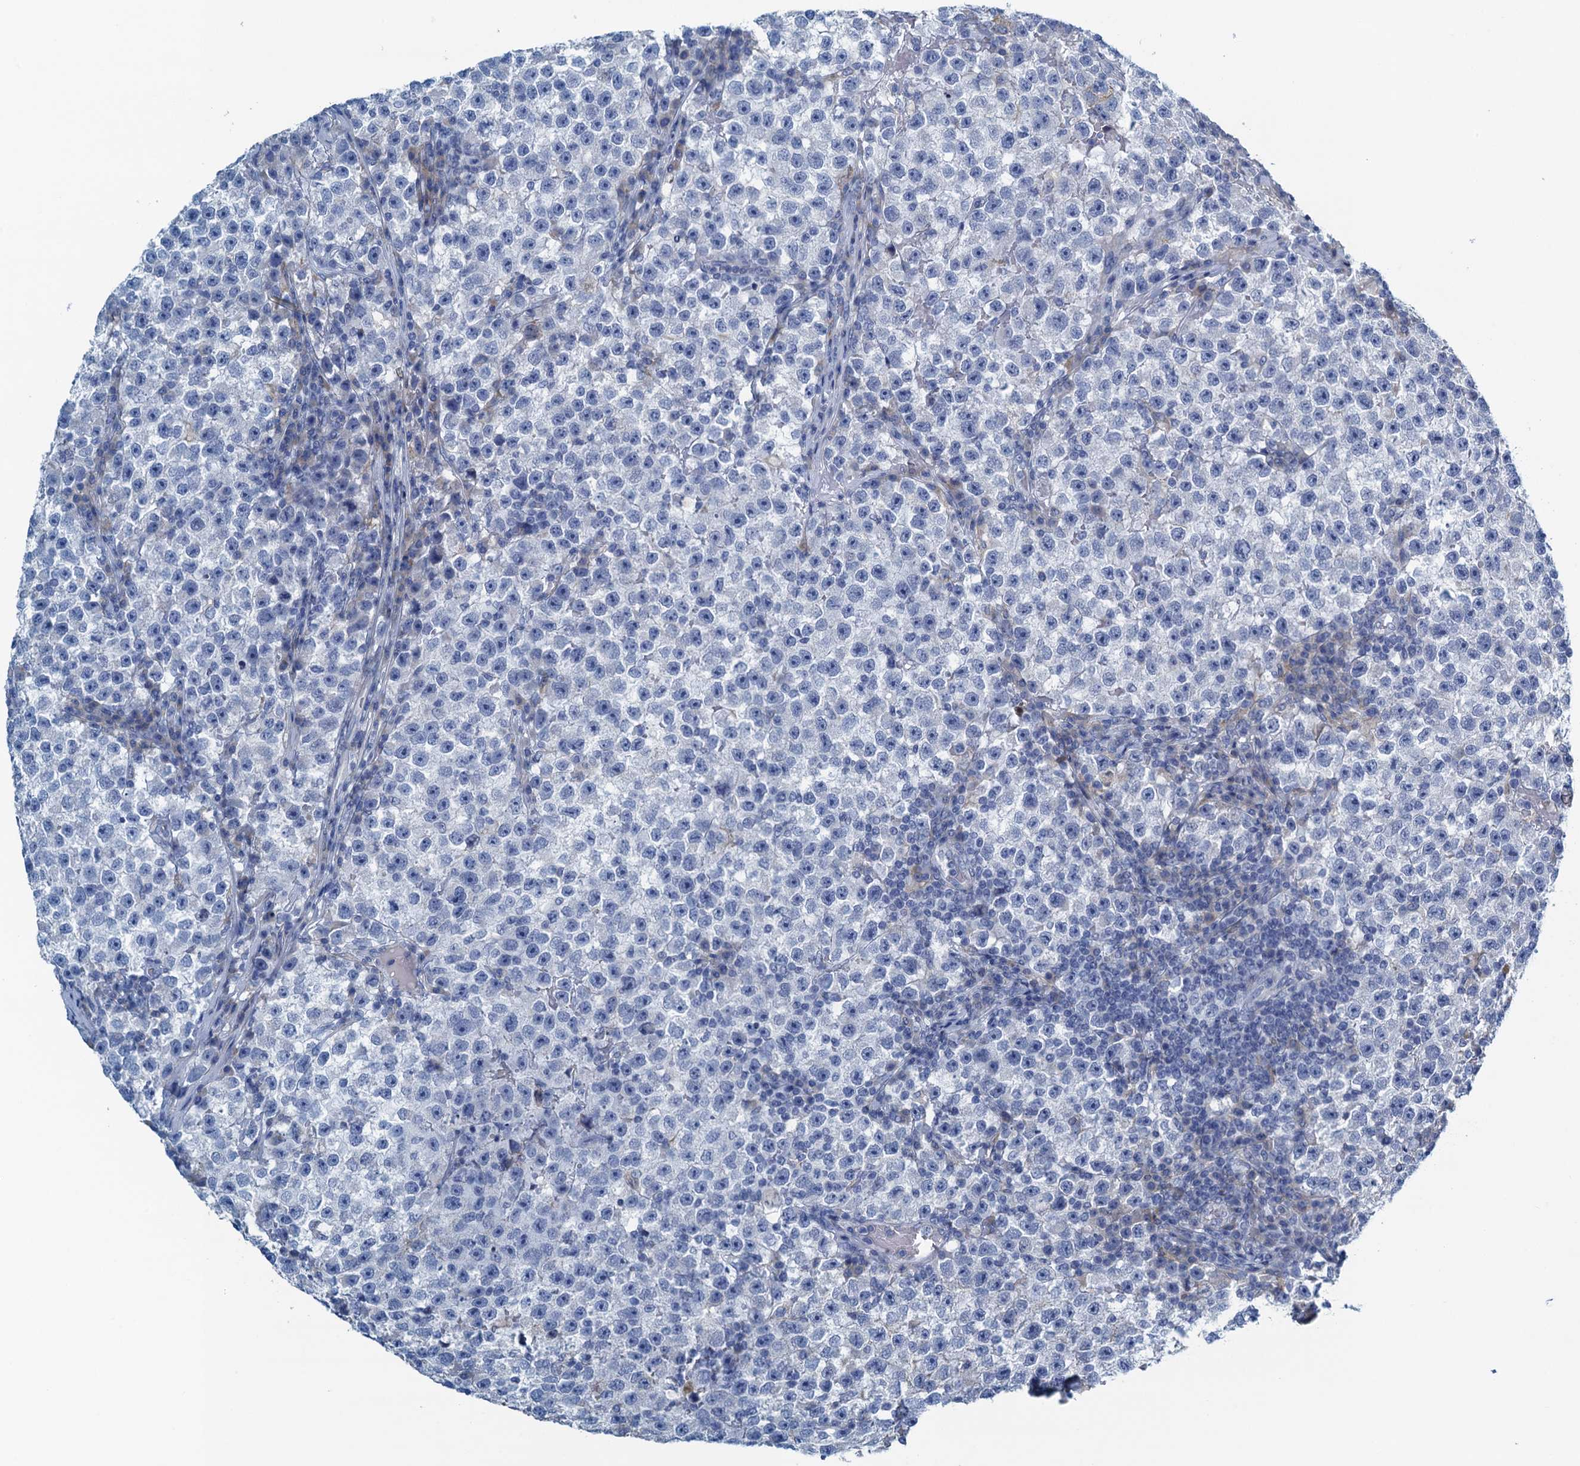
{"staining": {"intensity": "negative", "quantity": "none", "location": "none"}, "tissue": "testis cancer", "cell_type": "Tumor cells", "image_type": "cancer", "snomed": [{"axis": "morphology", "description": "Seminoma, NOS"}, {"axis": "topography", "description": "Testis"}], "caption": "Immunohistochemical staining of seminoma (testis) displays no significant positivity in tumor cells.", "gene": "C10orf88", "patient": {"sex": "male", "age": 22}}